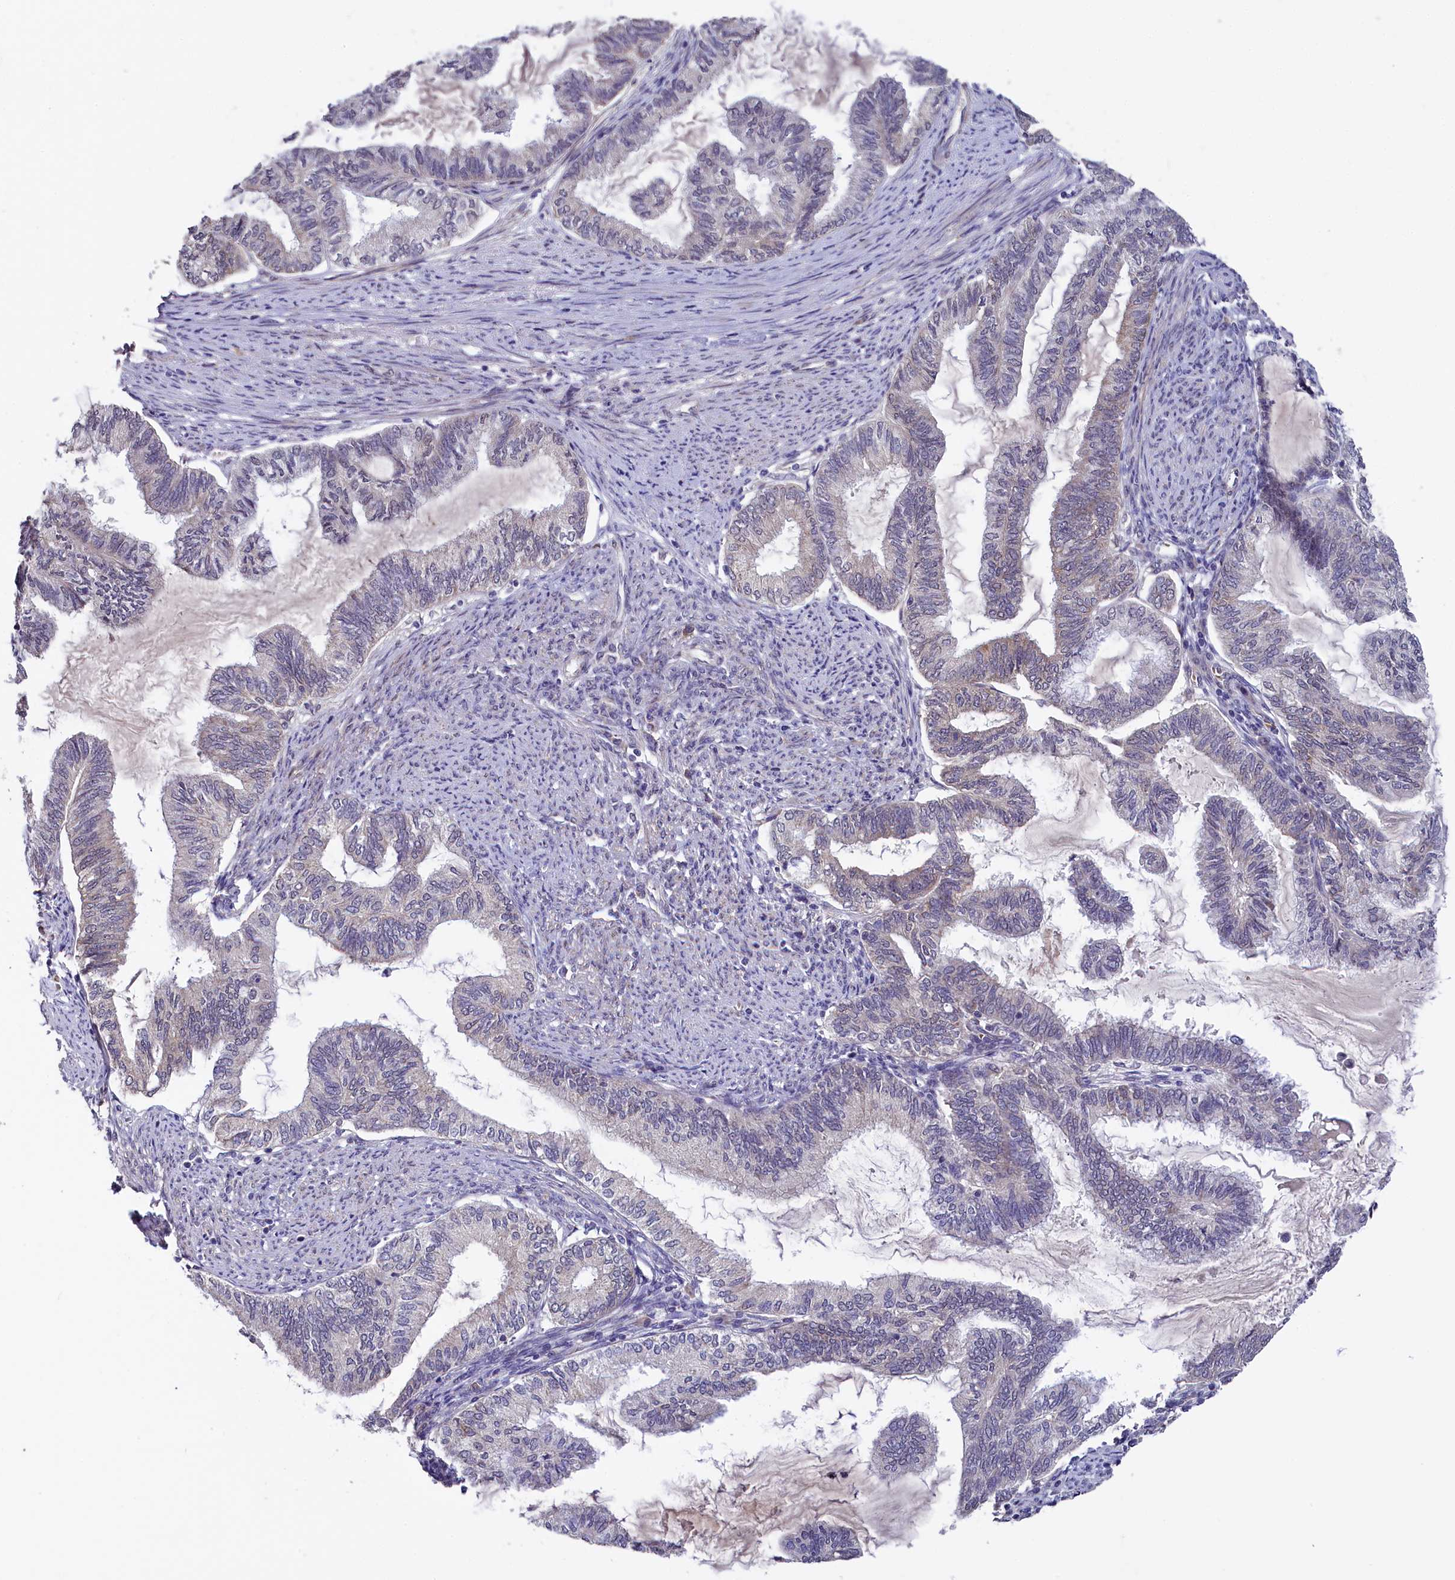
{"staining": {"intensity": "negative", "quantity": "none", "location": "none"}, "tissue": "endometrial cancer", "cell_type": "Tumor cells", "image_type": "cancer", "snomed": [{"axis": "morphology", "description": "Adenocarcinoma, NOS"}, {"axis": "topography", "description": "Endometrium"}], "caption": "The micrograph reveals no significant expression in tumor cells of adenocarcinoma (endometrial). (DAB IHC with hematoxylin counter stain).", "gene": "SLC39A6", "patient": {"sex": "female", "age": 86}}